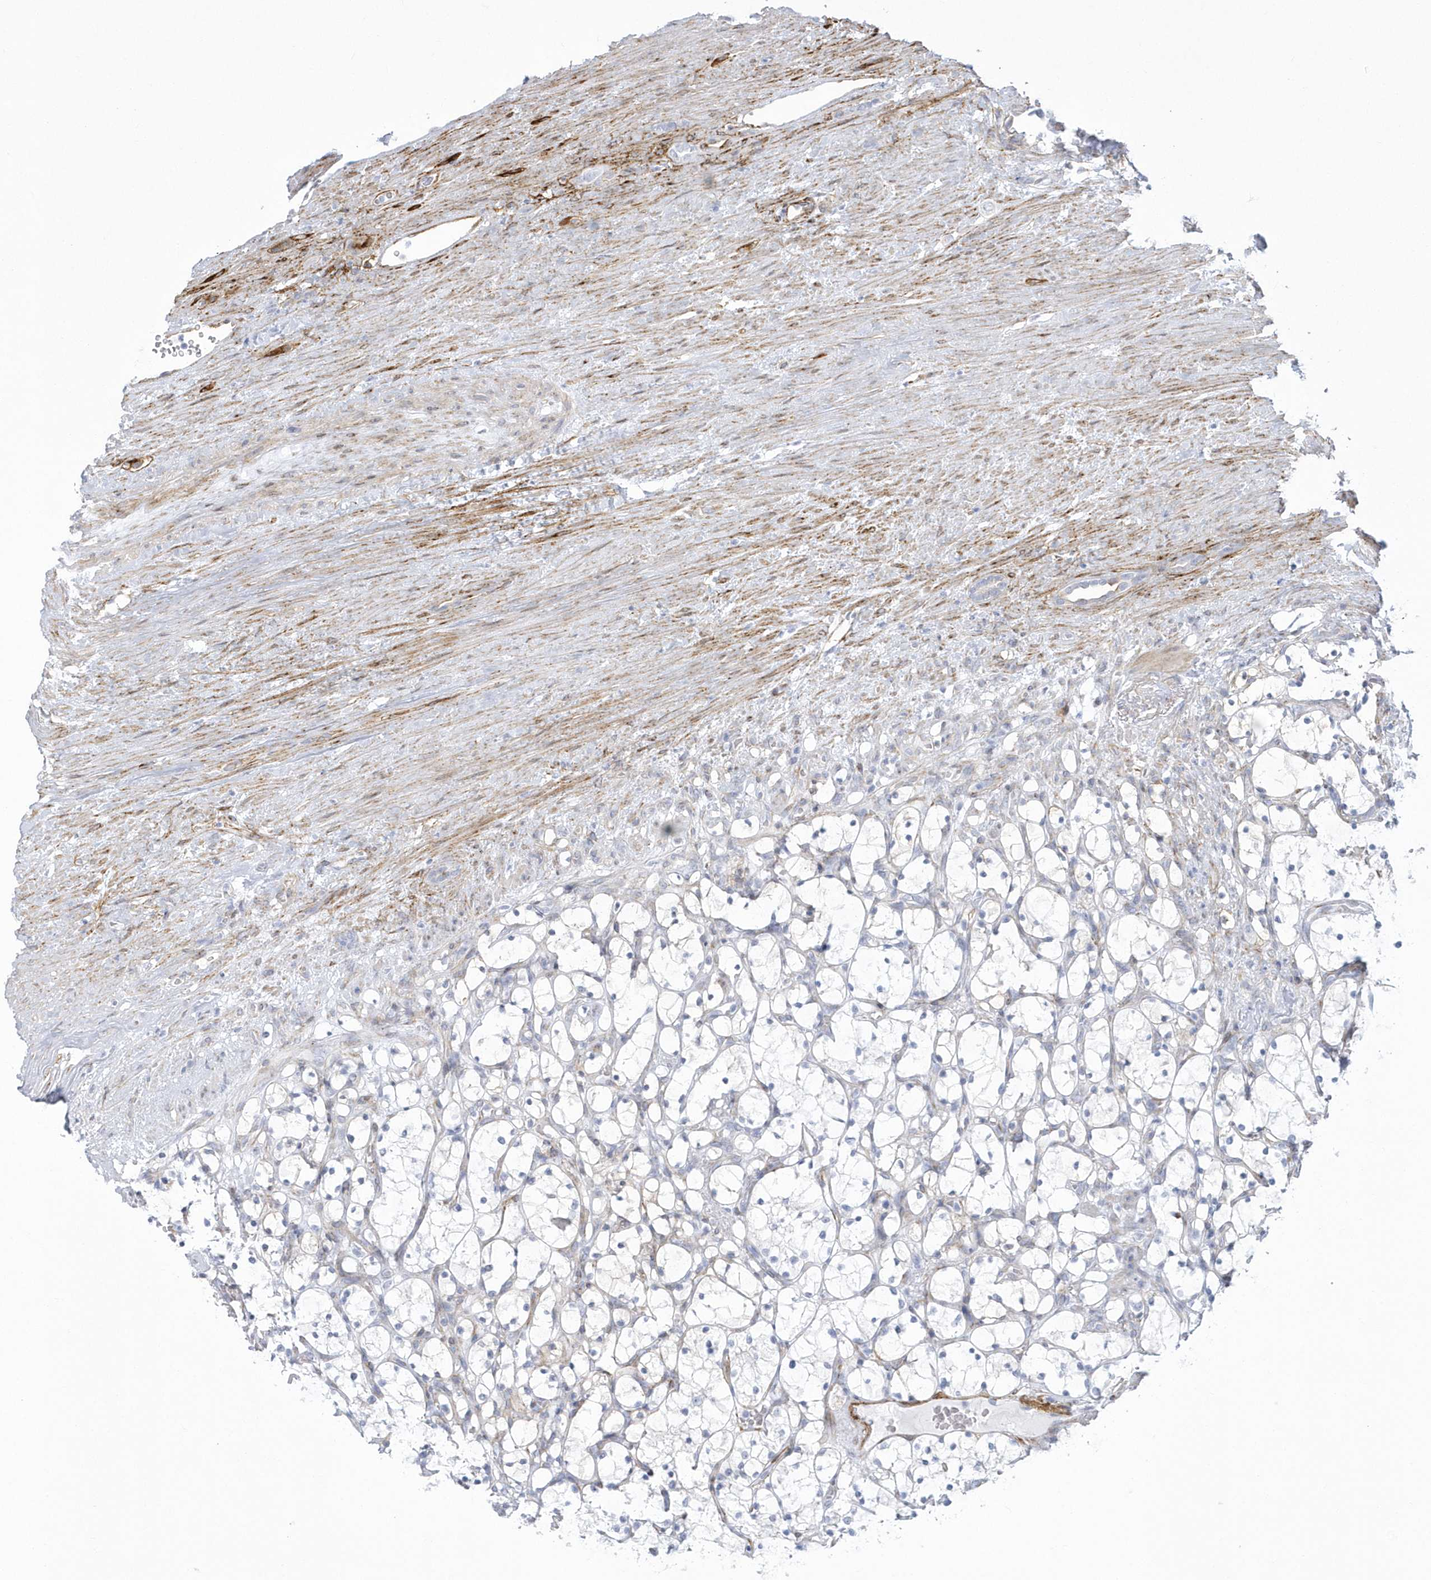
{"staining": {"intensity": "negative", "quantity": "none", "location": "none"}, "tissue": "renal cancer", "cell_type": "Tumor cells", "image_type": "cancer", "snomed": [{"axis": "morphology", "description": "Adenocarcinoma, NOS"}, {"axis": "topography", "description": "Kidney"}], "caption": "Immunohistochemistry micrograph of human renal adenocarcinoma stained for a protein (brown), which displays no positivity in tumor cells.", "gene": "WDR27", "patient": {"sex": "female", "age": 69}}